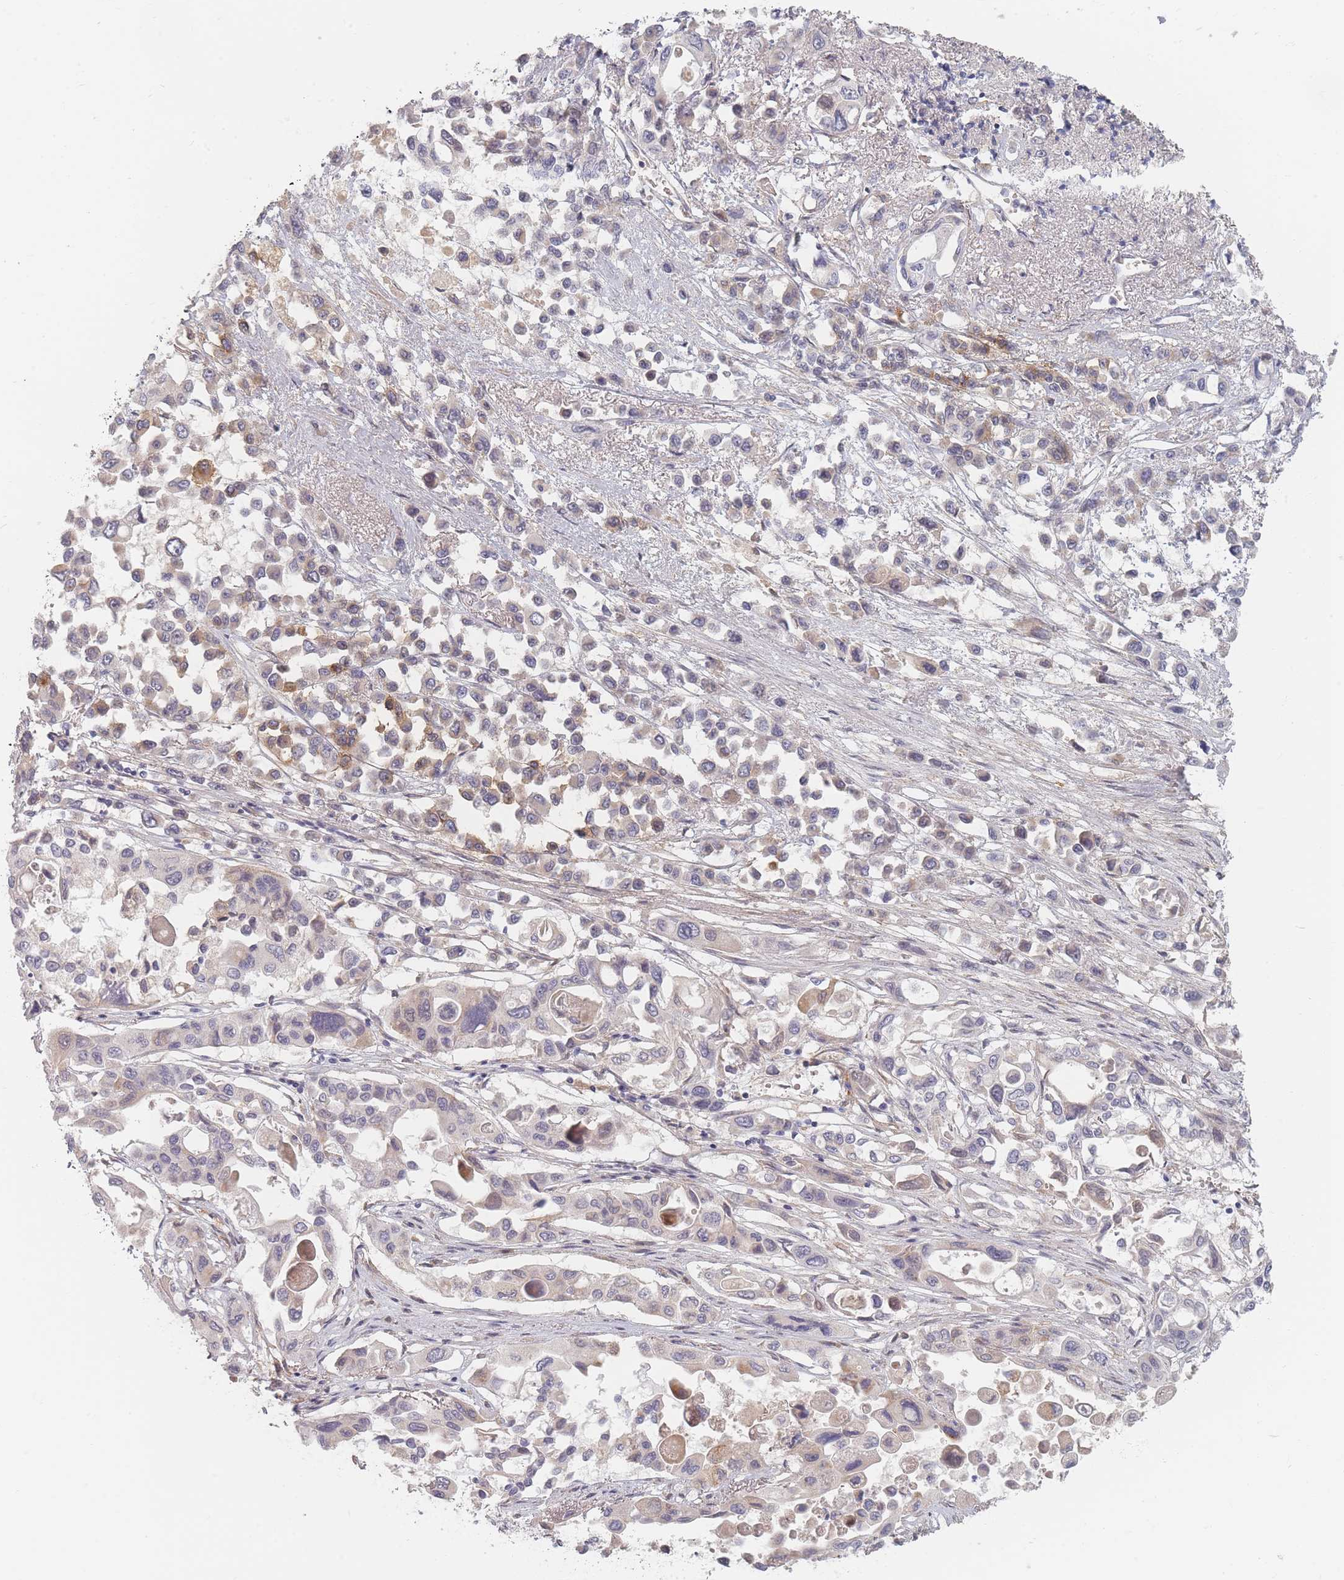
{"staining": {"intensity": "weak", "quantity": "<25%", "location": "cytoplasmic/membranous"}, "tissue": "pancreatic cancer", "cell_type": "Tumor cells", "image_type": "cancer", "snomed": [{"axis": "morphology", "description": "Adenocarcinoma, NOS"}, {"axis": "topography", "description": "Pancreas"}], "caption": "IHC image of human pancreatic adenocarcinoma stained for a protein (brown), which displays no staining in tumor cells.", "gene": "ZKSCAN7", "patient": {"sex": "male", "age": 92}}